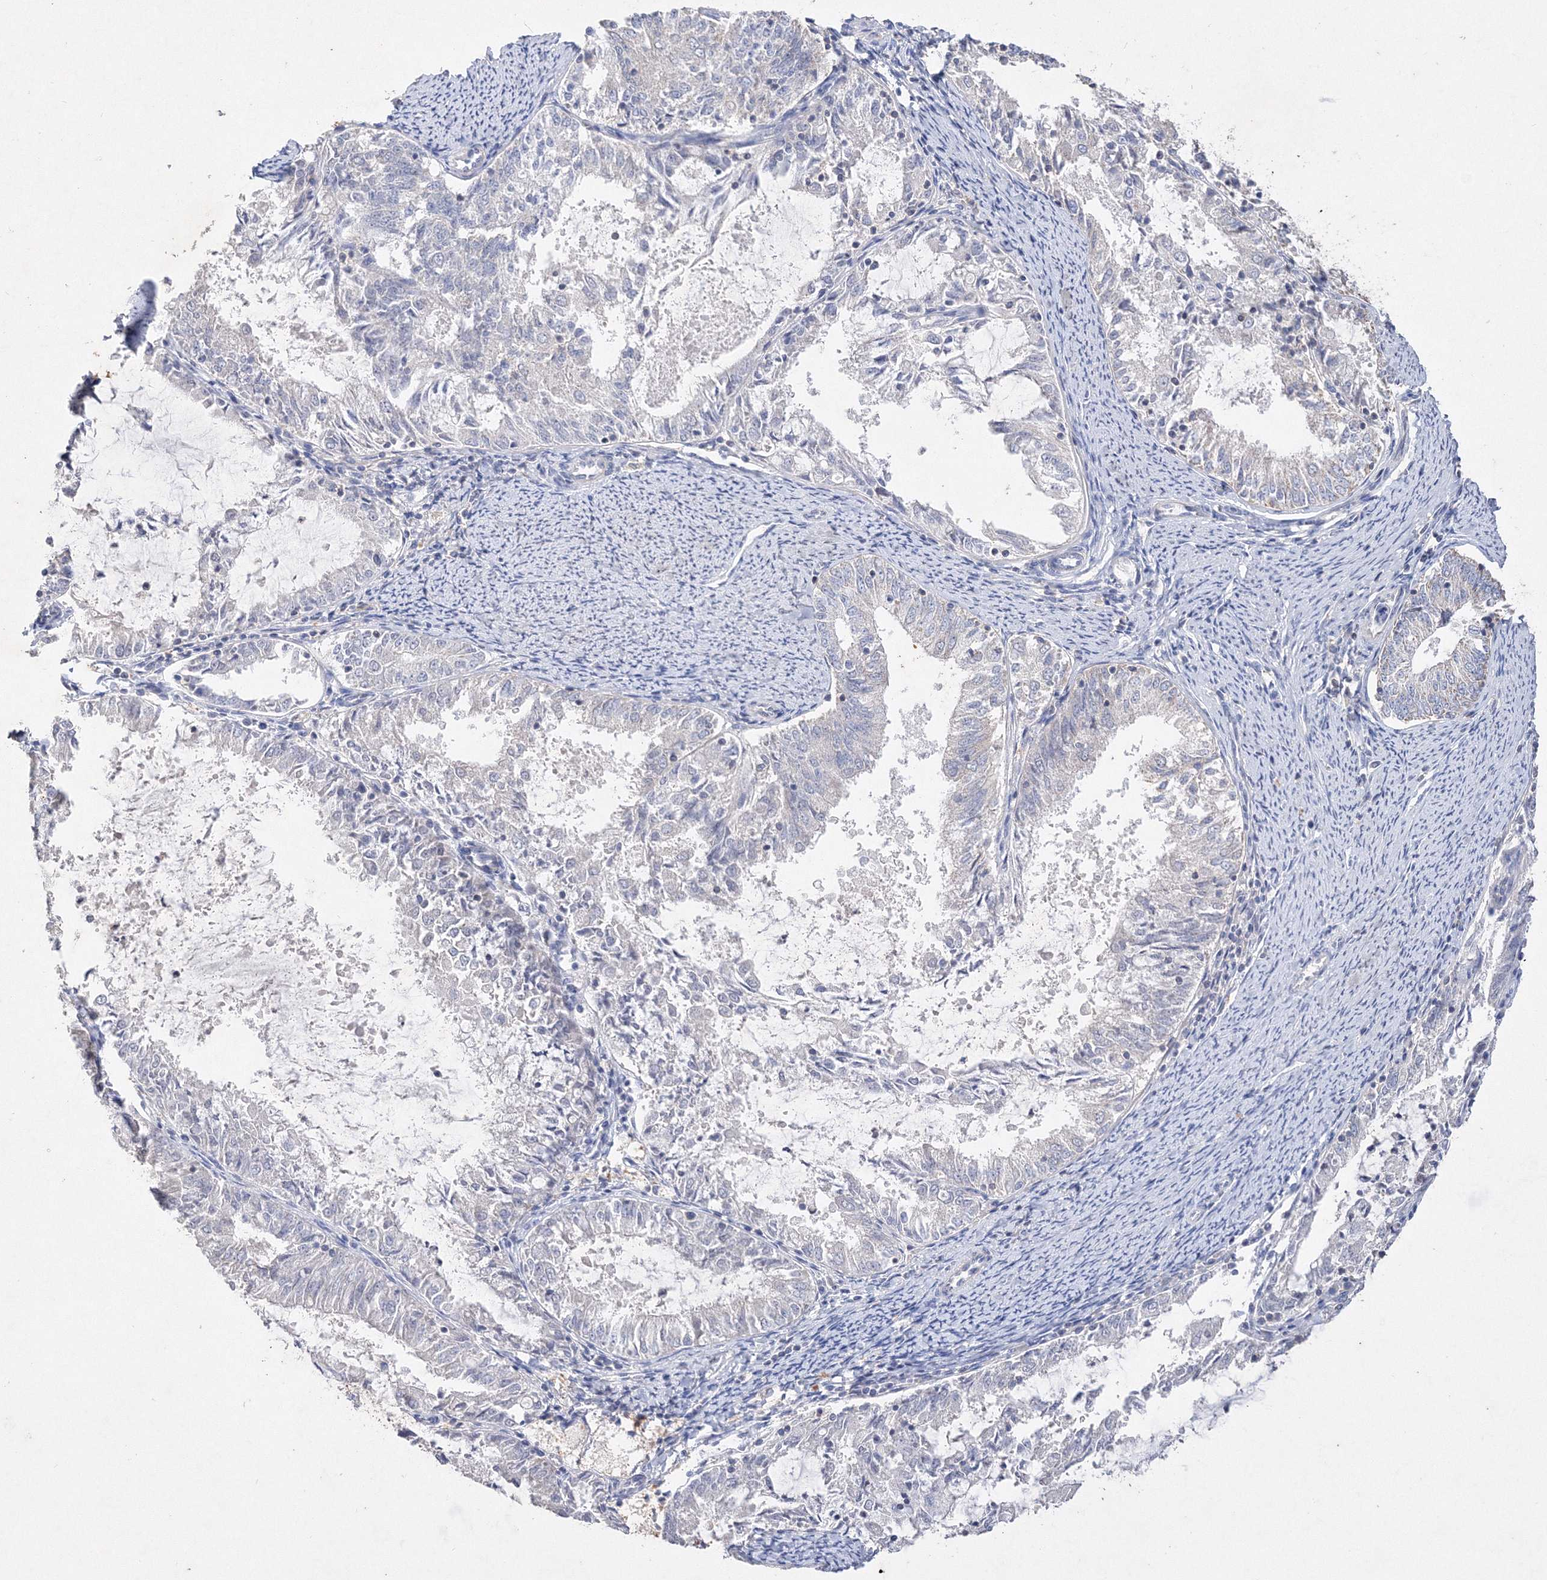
{"staining": {"intensity": "negative", "quantity": "none", "location": "none"}, "tissue": "endometrial cancer", "cell_type": "Tumor cells", "image_type": "cancer", "snomed": [{"axis": "morphology", "description": "Adenocarcinoma, NOS"}, {"axis": "topography", "description": "Endometrium"}], "caption": "High magnification brightfield microscopy of endometrial cancer stained with DAB (brown) and counterstained with hematoxylin (blue): tumor cells show no significant expression.", "gene": "GLS", "patient": {"sex": "female", "age": 57}}